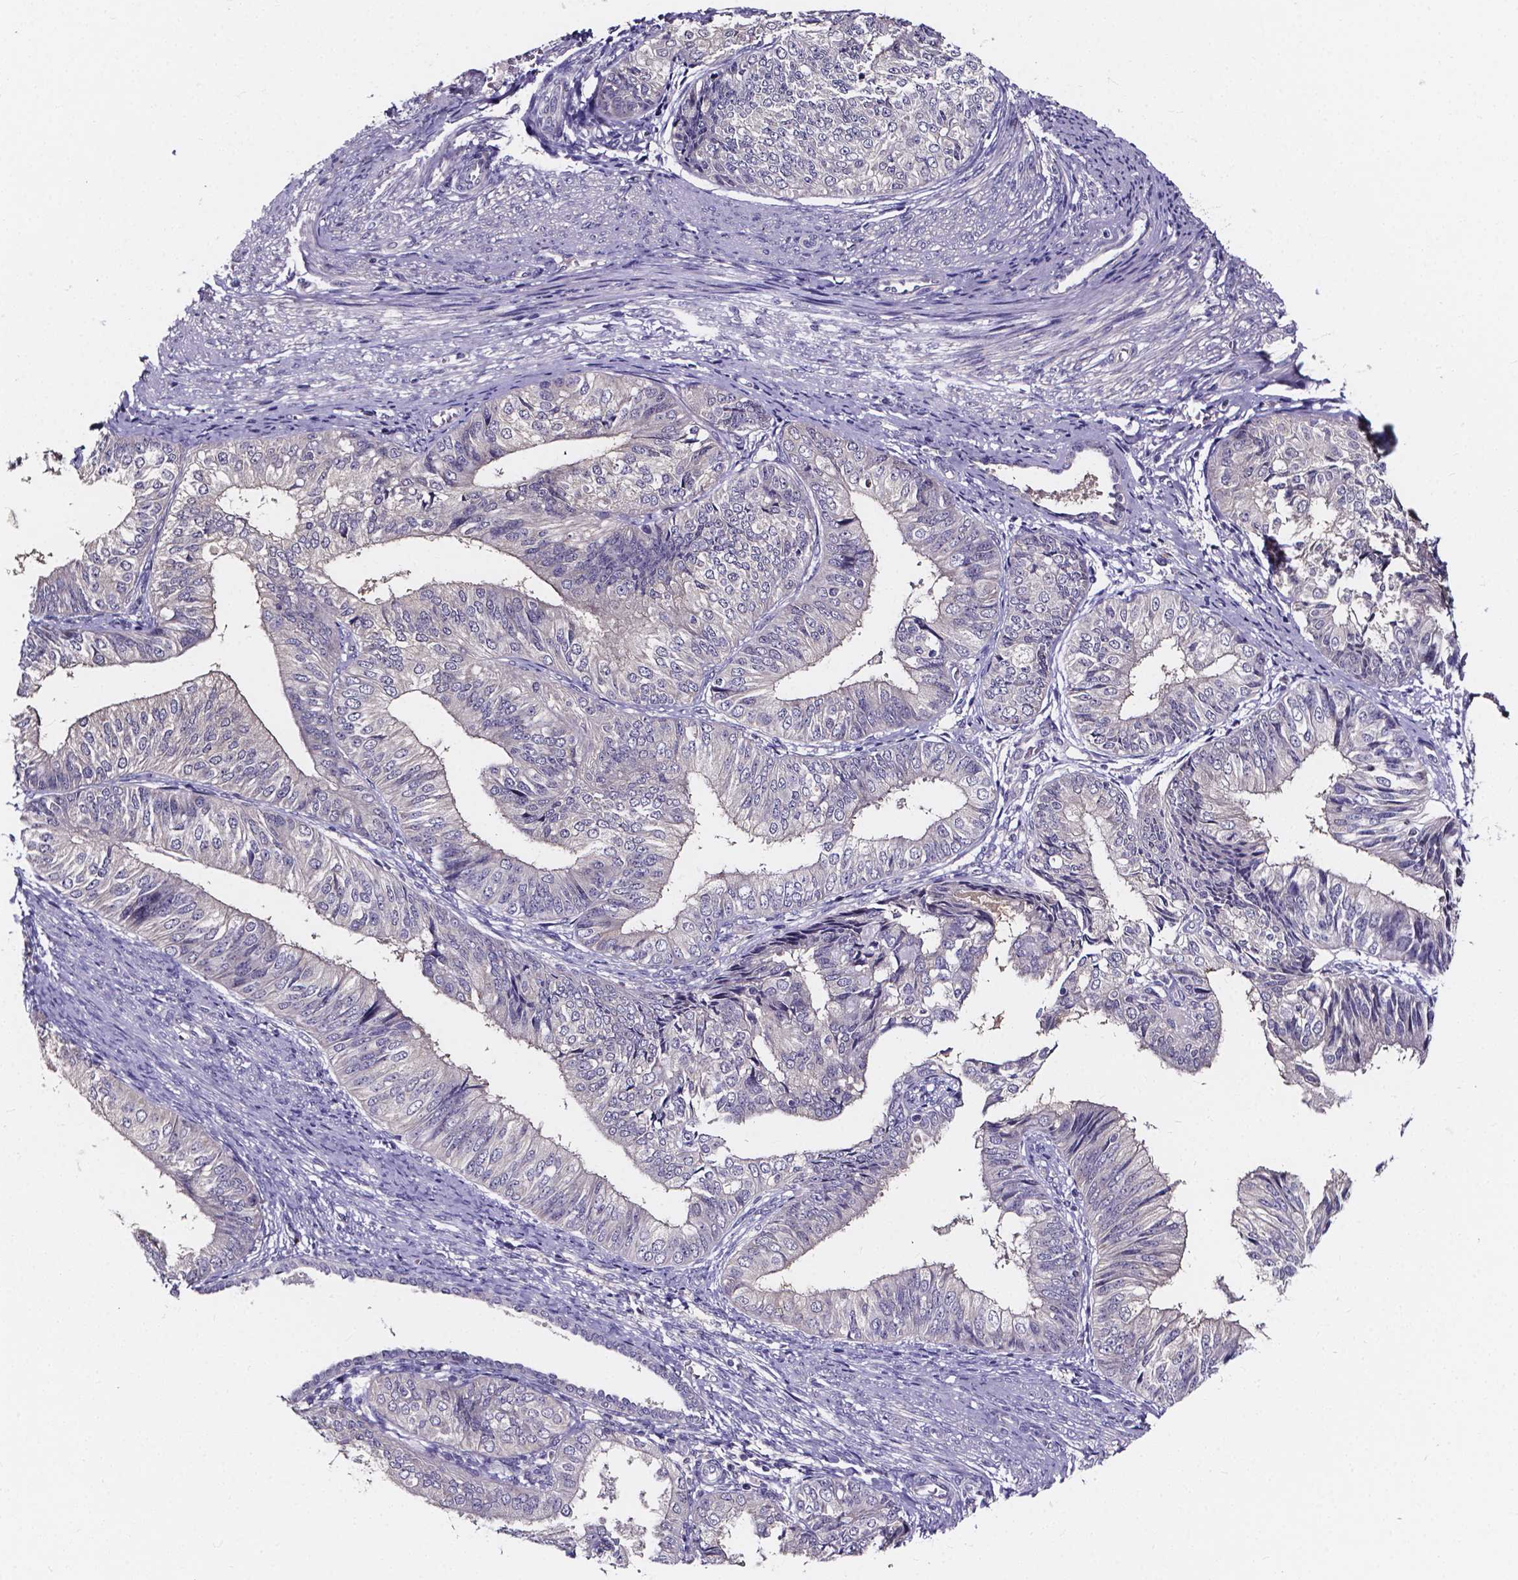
{"staining": {"intensity": "negative", "quantity": "none", "location": "none"}, "tissue": "endometrial cancer", "cell_type": "Tumor cells", "image_type": "cancer", "snomed": [{"axis": "morphology", "description": "Adenocarcinoma, NOS"}, {"axis": "topography", "description": "Endometrium"}], "caption": "Human endometrial cancer (adenocarcinoma) stained for a protein using immunohistochemistry (IHC) shows no positivity in tumor cells.", "gene": "SPOCD1", "patient": {"sex": "female", "age": 58}}